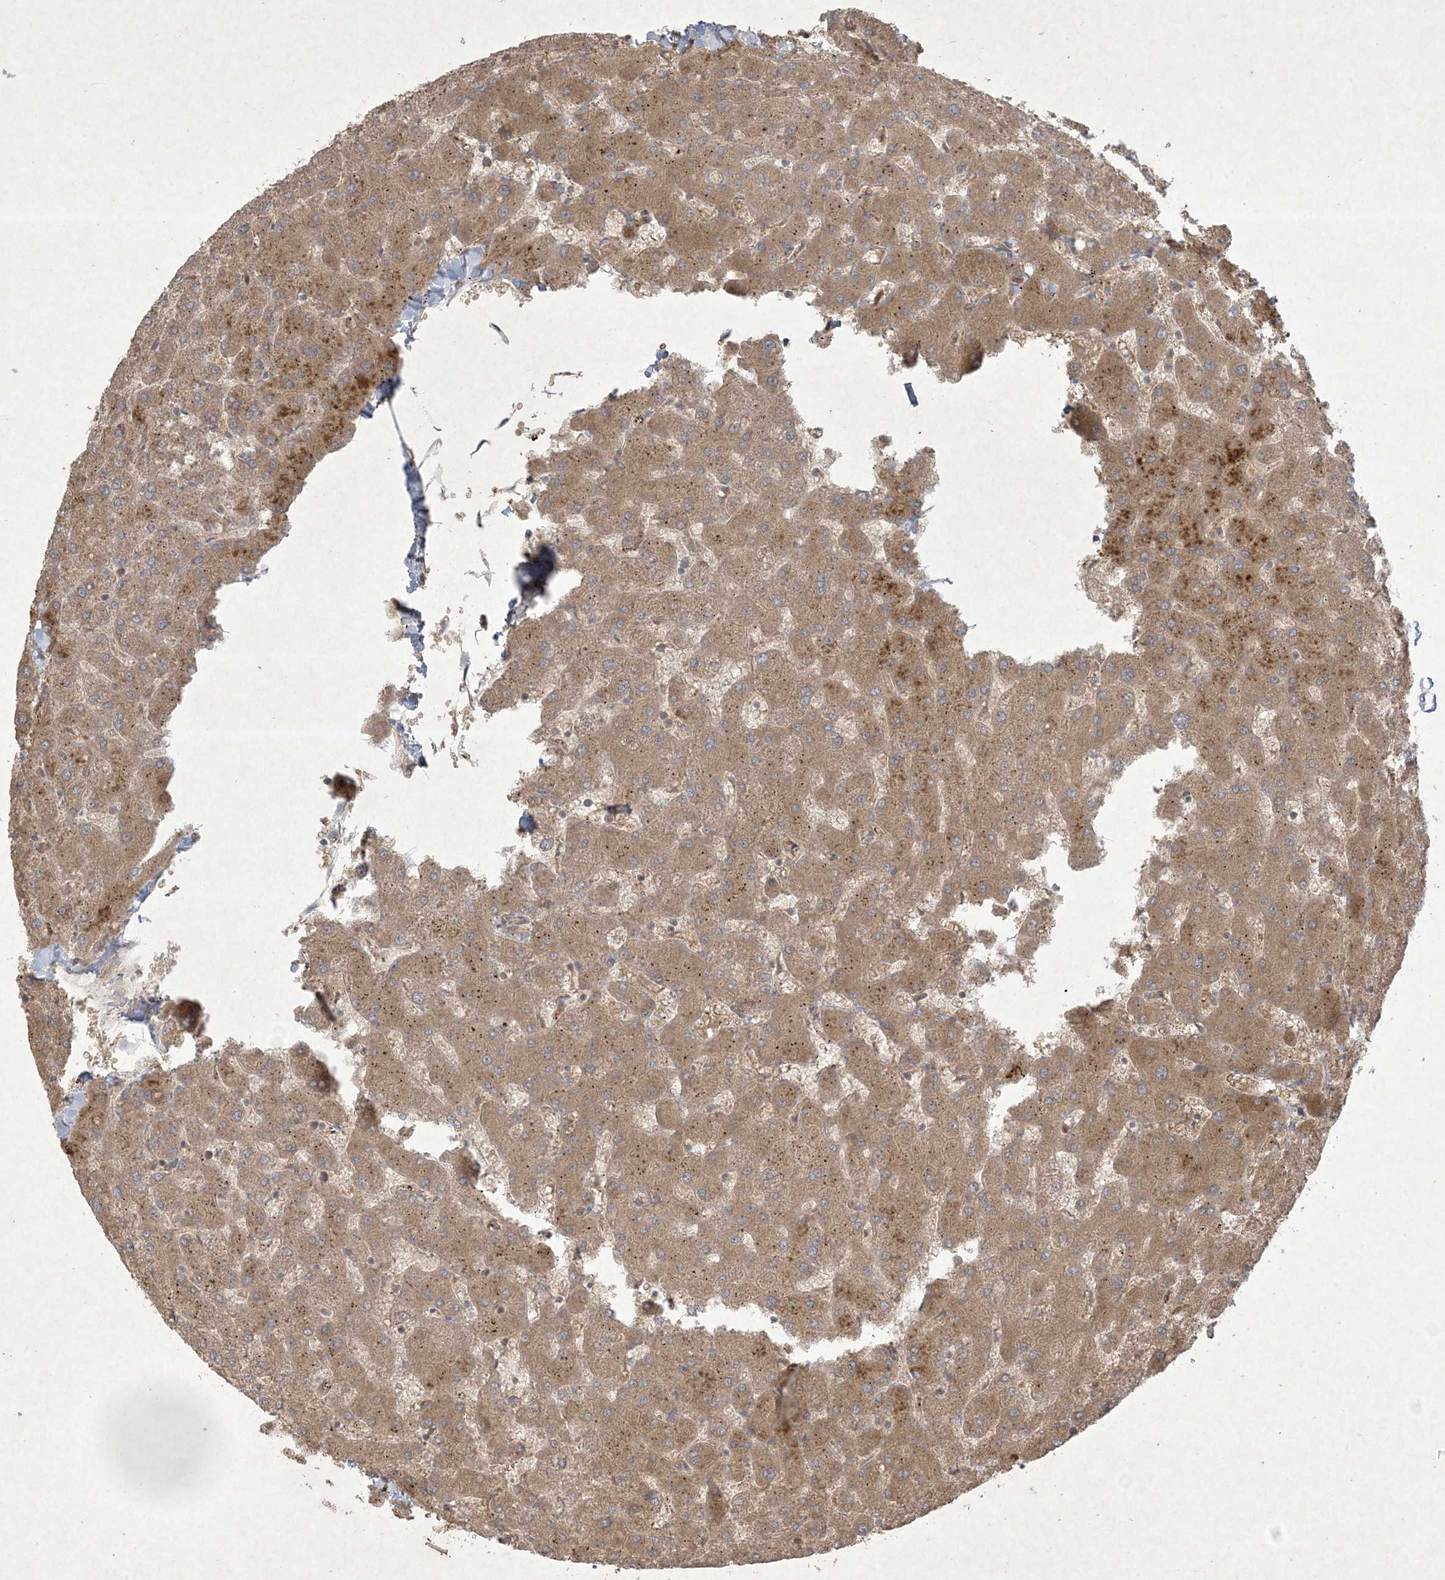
{"staining": {"intensity": "weak", "quantity": ">75%", "location": "cytoplasmic/membranous"}, "tissue": "liver", "cell_type": "Cholangiocytes", "image_type": "normal", "snomed": [{"axis": "morphology", "description": "Normal tissue, NOS"}, {"axis": "topography", "description": "Liver"}], "caption": "Protein staining exhibits weak cytoplasmic/membranous staining in approximately >75% of cholangiocytes in benign liver.", "gene": "NRBP2", "patient": {"sex": "female", "age": 63}}